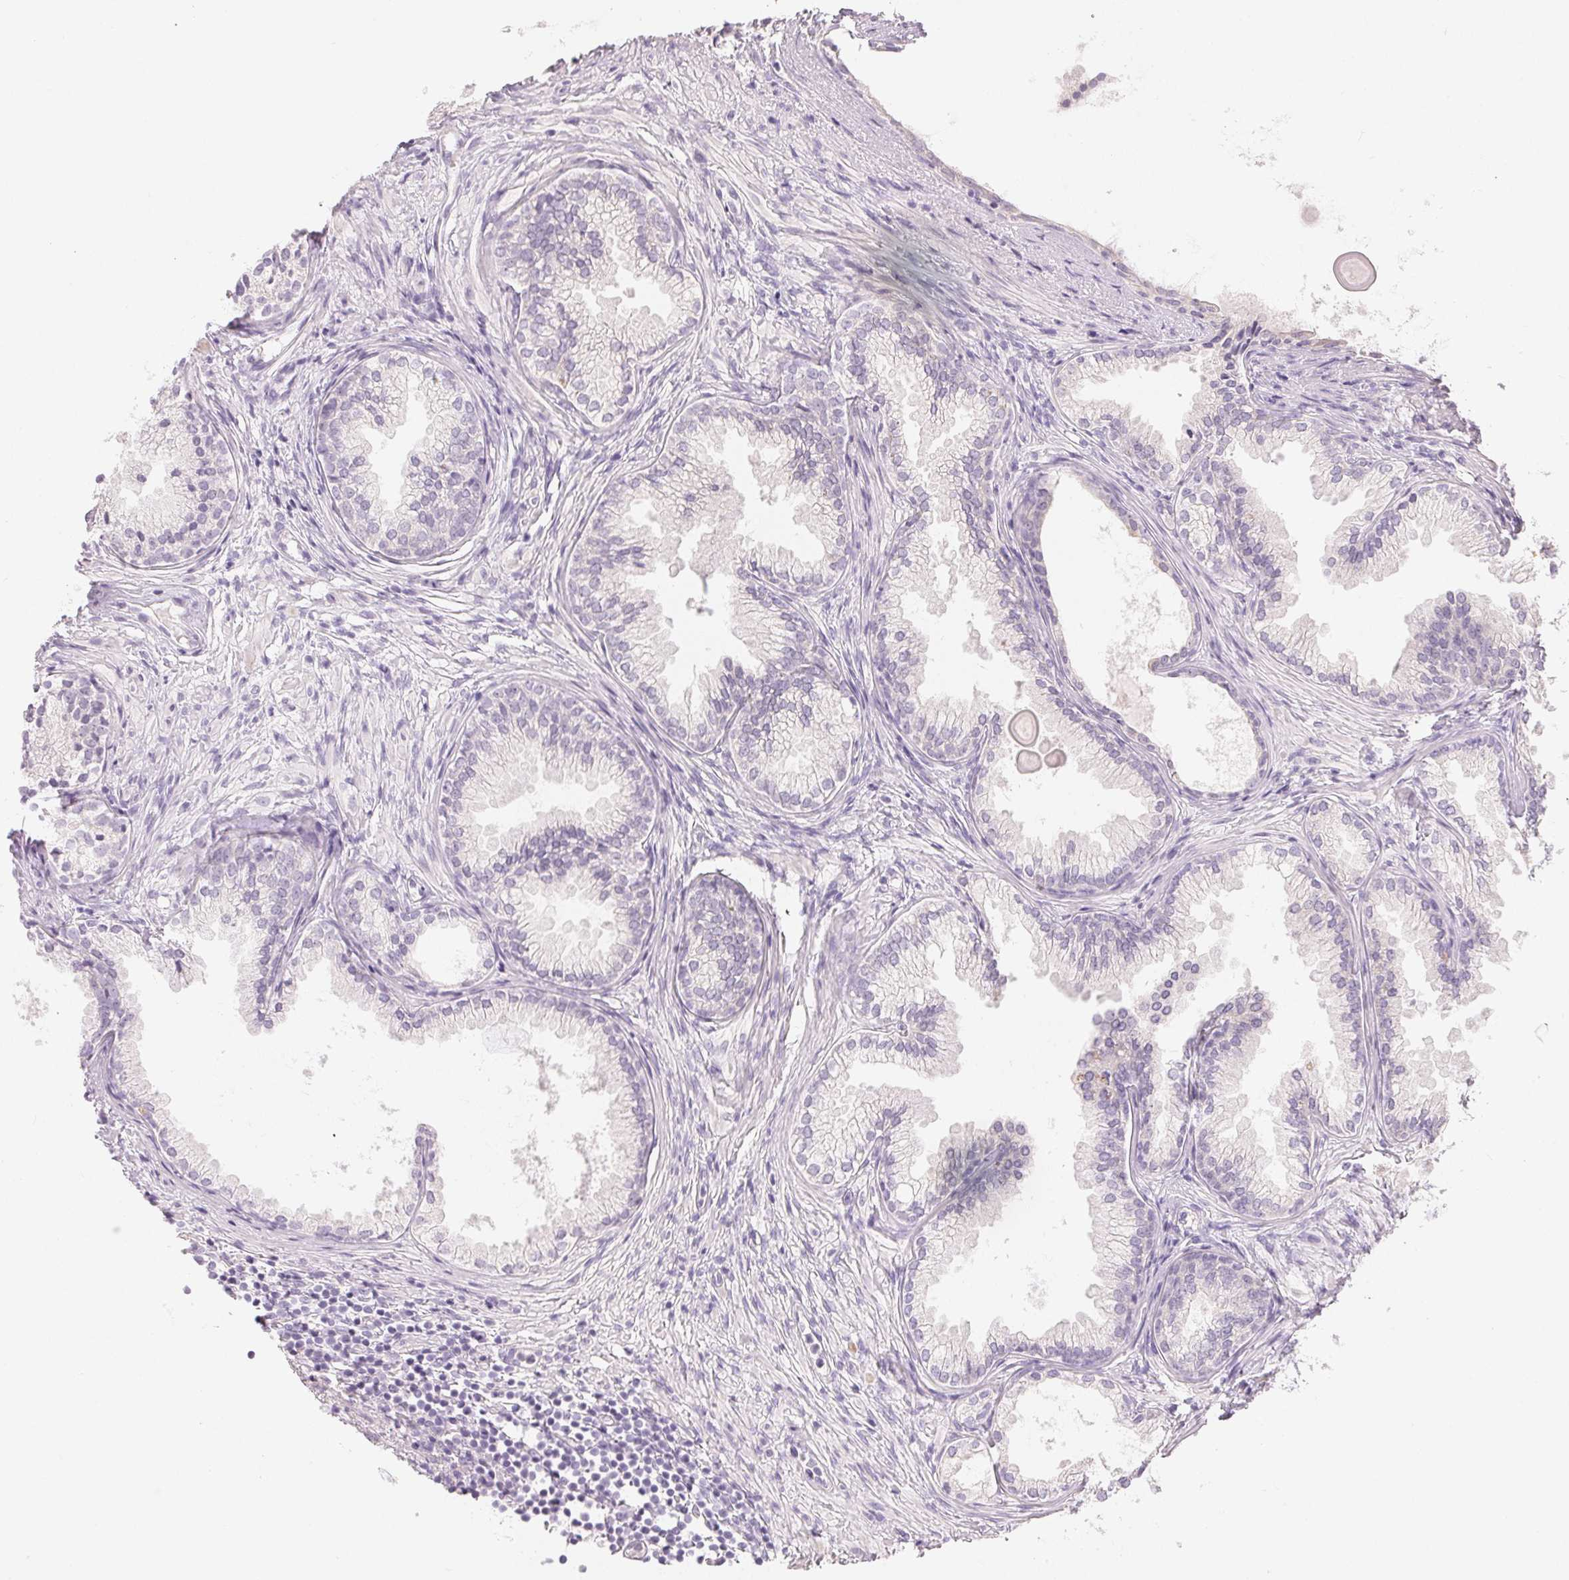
{"staining": {"intensity": "negative", "quantity": "none", "location": "none"}, "tissue": "prostate cancer", "cell_type": "Tumor cells", "image_type": "cancer", "snomed": [{"axis": "morphology", "description": "Adenocarcinoma, High grade"}, {"axis": "topography", "description": "Prostate"}], "caption": "There is no significant positivity in tumor cells of prostate cancer. (DAB (3,3'-diaminobenzidine) immunohistochemistry visualized using brightfield microscopy, high magnification).", "gene": "SFTPD", "patient": {"sex": "male", "age": 83}}